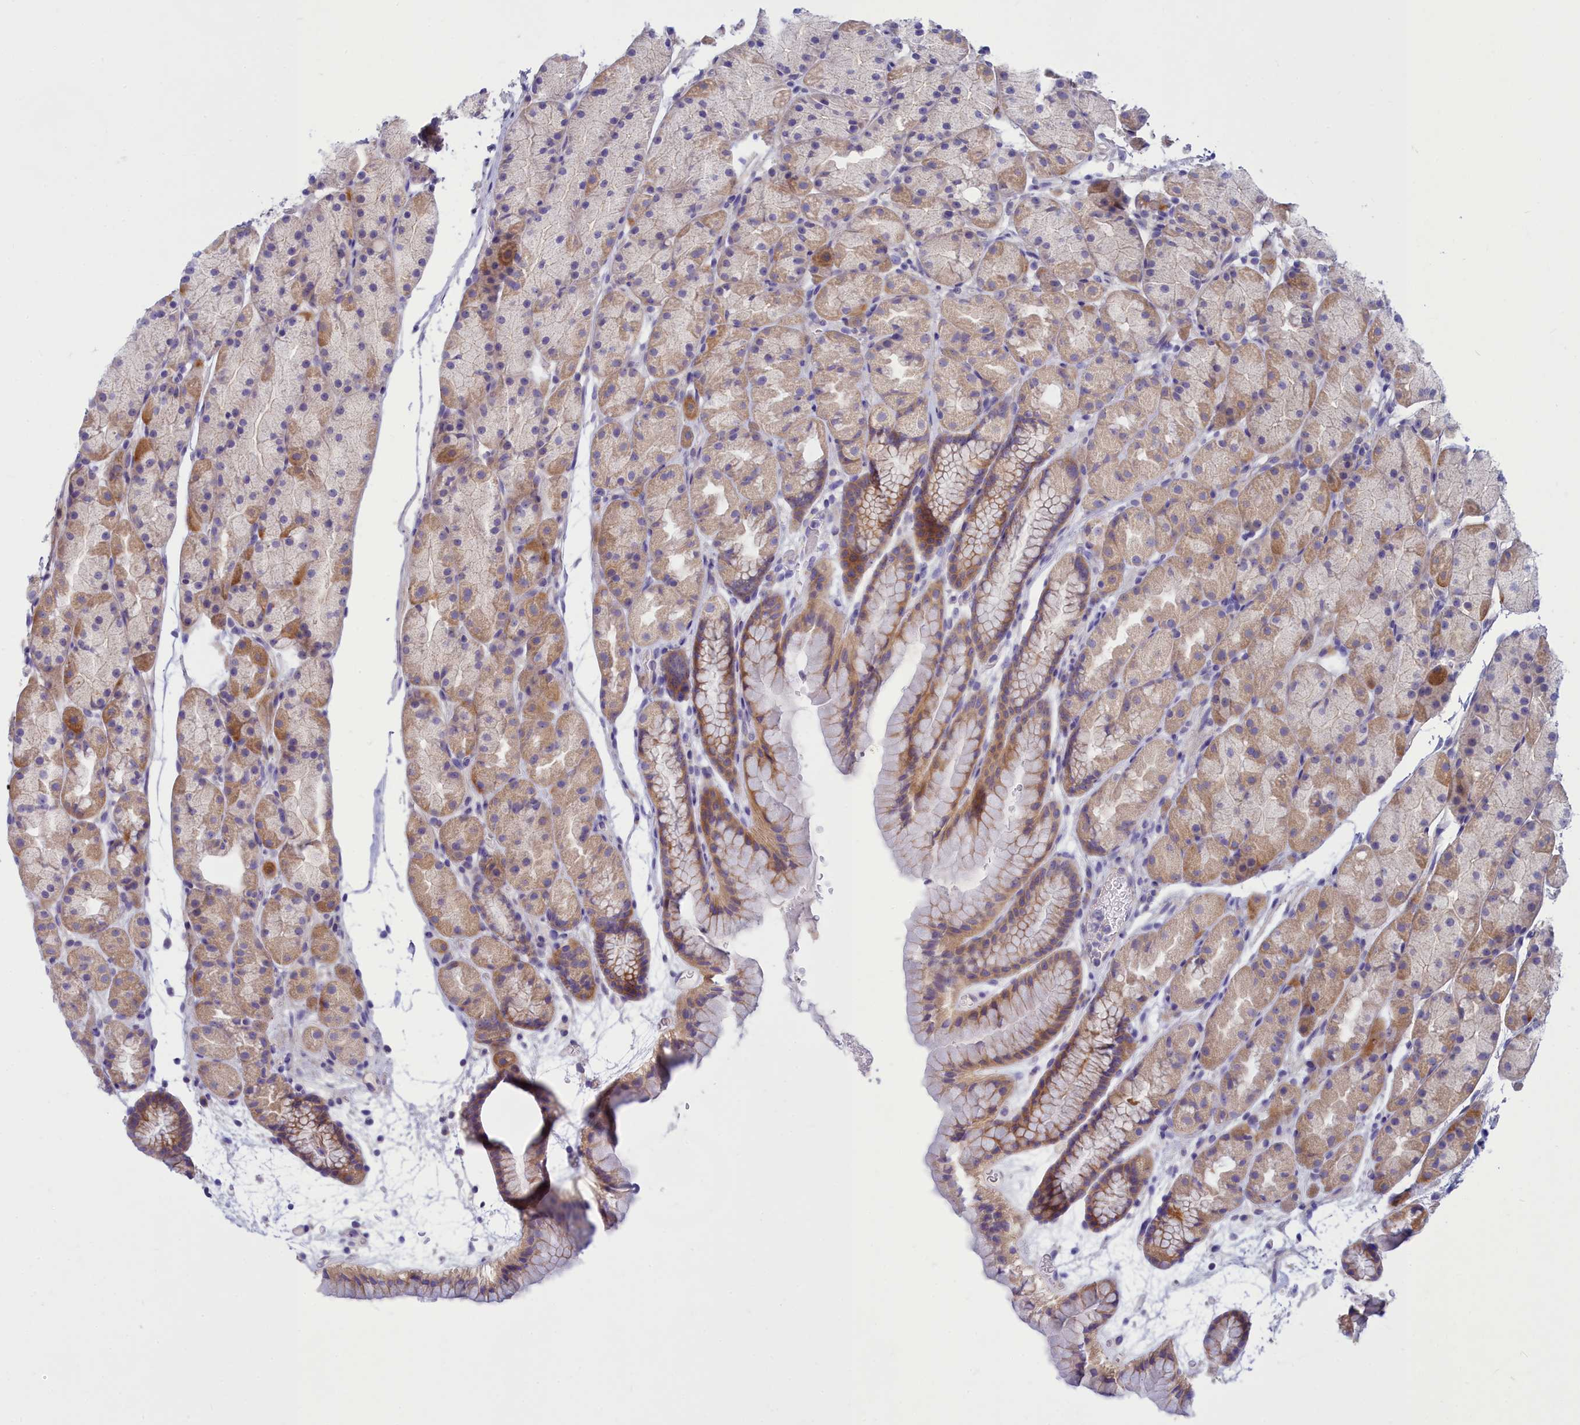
{"staining": {"intensity": "moderate", "quantity": "25%-75%", "location": "cytoplasmic/membranous"}, "tissue": "stomach", "cell_type": "Glandular cells", "image_type": "normal", "snomed": [{"axis": "morphology", "description": "Normal tissue, NOS"}, {"axis": "topography", "description": "Stomach, upper"}, {"axis": "topography", "description": "Stomach"}], "caption": "Immunohistochemical staining of benign stomach shows 25%-75% levels of moderate cytoplasmic/membranous protein positivity in about 25%-75% of glandular cells. The protein of interest is stained brown, and the nuclei are stained in blue (DAB (3,3'-diaminobenzidine) IHC with brightfield microscopy, high magnification).", "gene": "TMEM30B", "patient": {"sex": "male", "age": 47}}